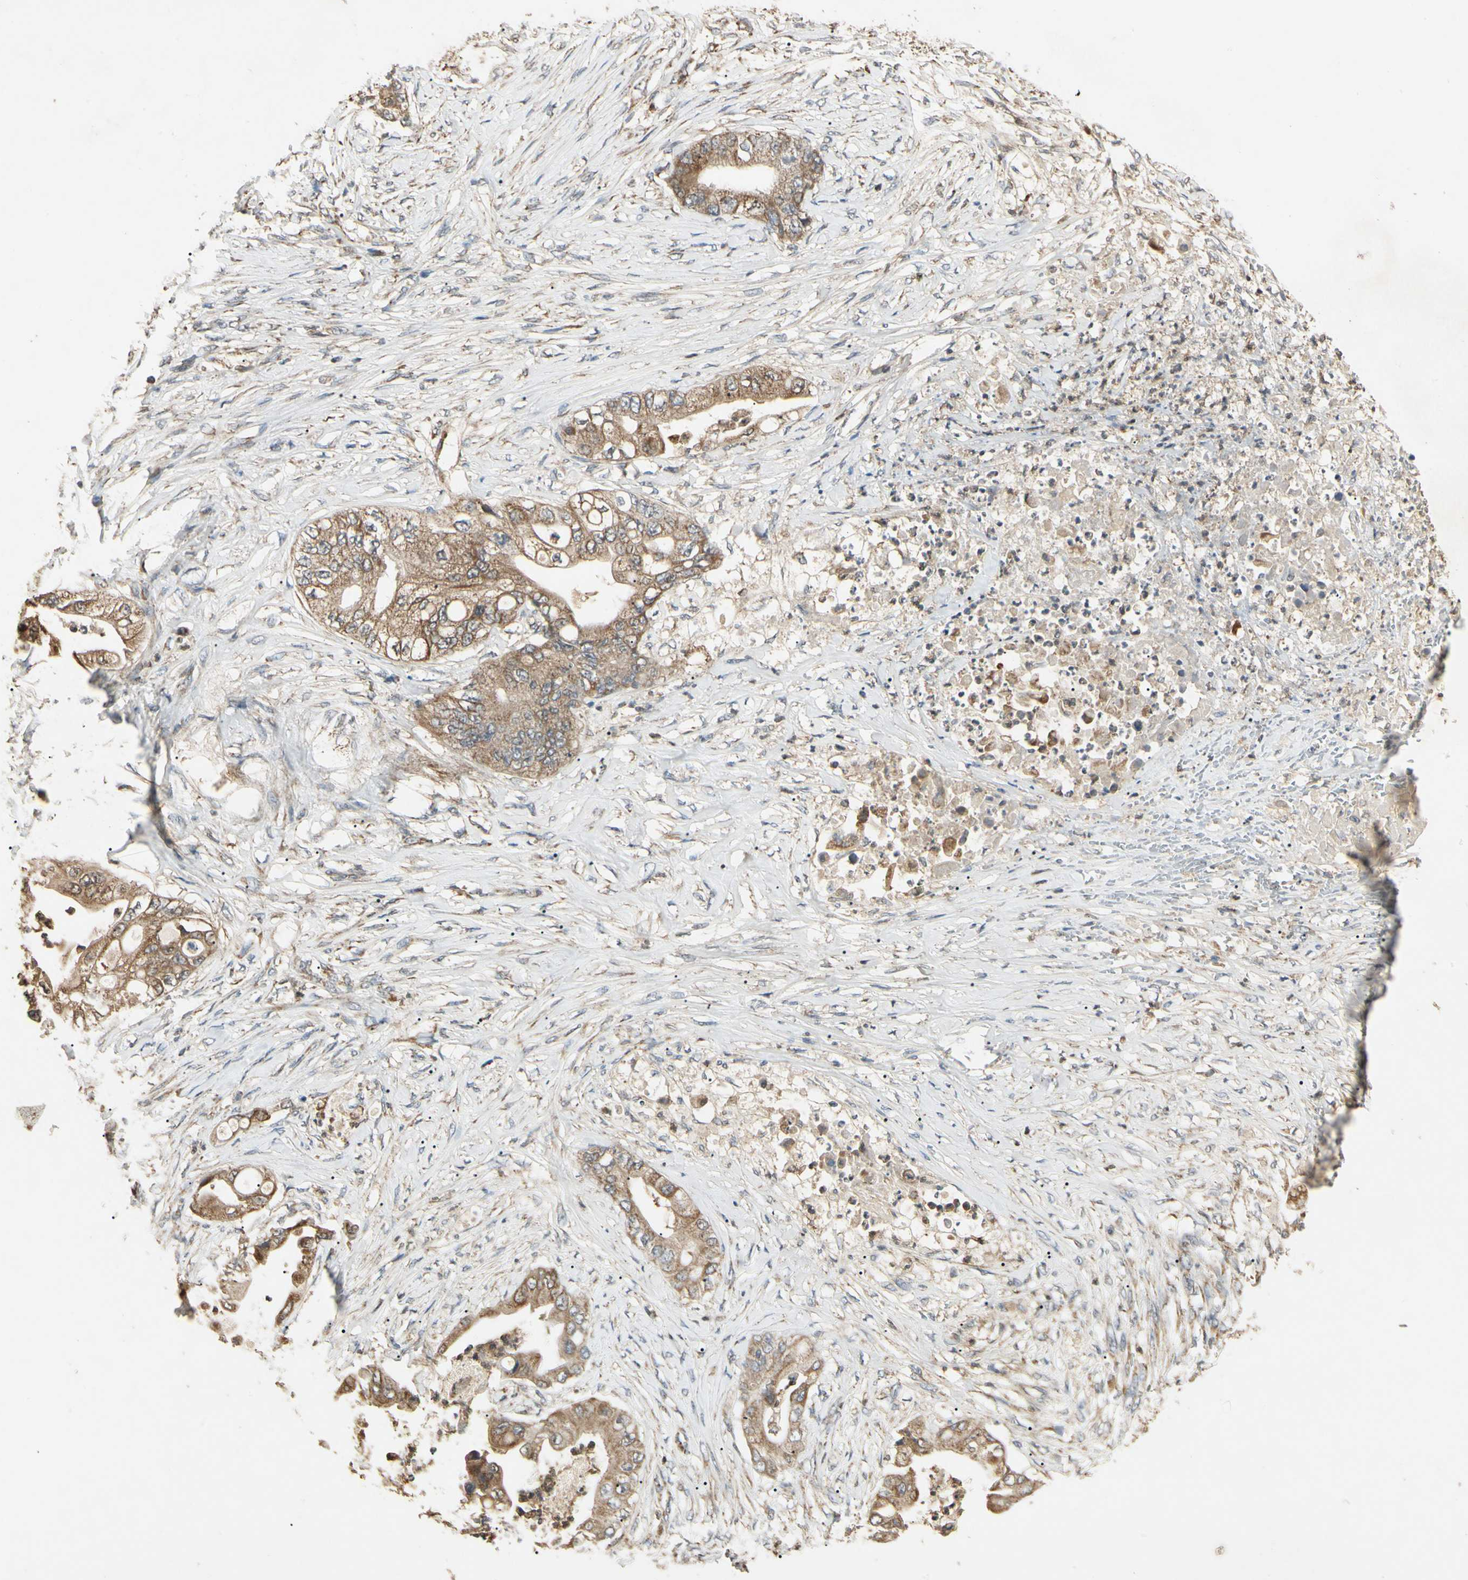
{"staining": {"intensity": "moderate", "quantity": ">75%", "location": "cytoplasmic/membranous"}, "tissue": "stomach cancer", "cell_type": "Tumor cells", "image_type": "cancer", "snomed": [{"axis": "morphology", "description": "Adenocarcinoma, NOS"}, {"axis": "topography", "description": "Stomach"}], "caption": "This histopathology image reveals IHC staining of adenocarcinoma (stomach), with medium moderate cytoplasmic/membranous staining in approximately >75% of tumor cells.", "gene": "PRDX5", "patient": {"sex": "female", "age": 73}}